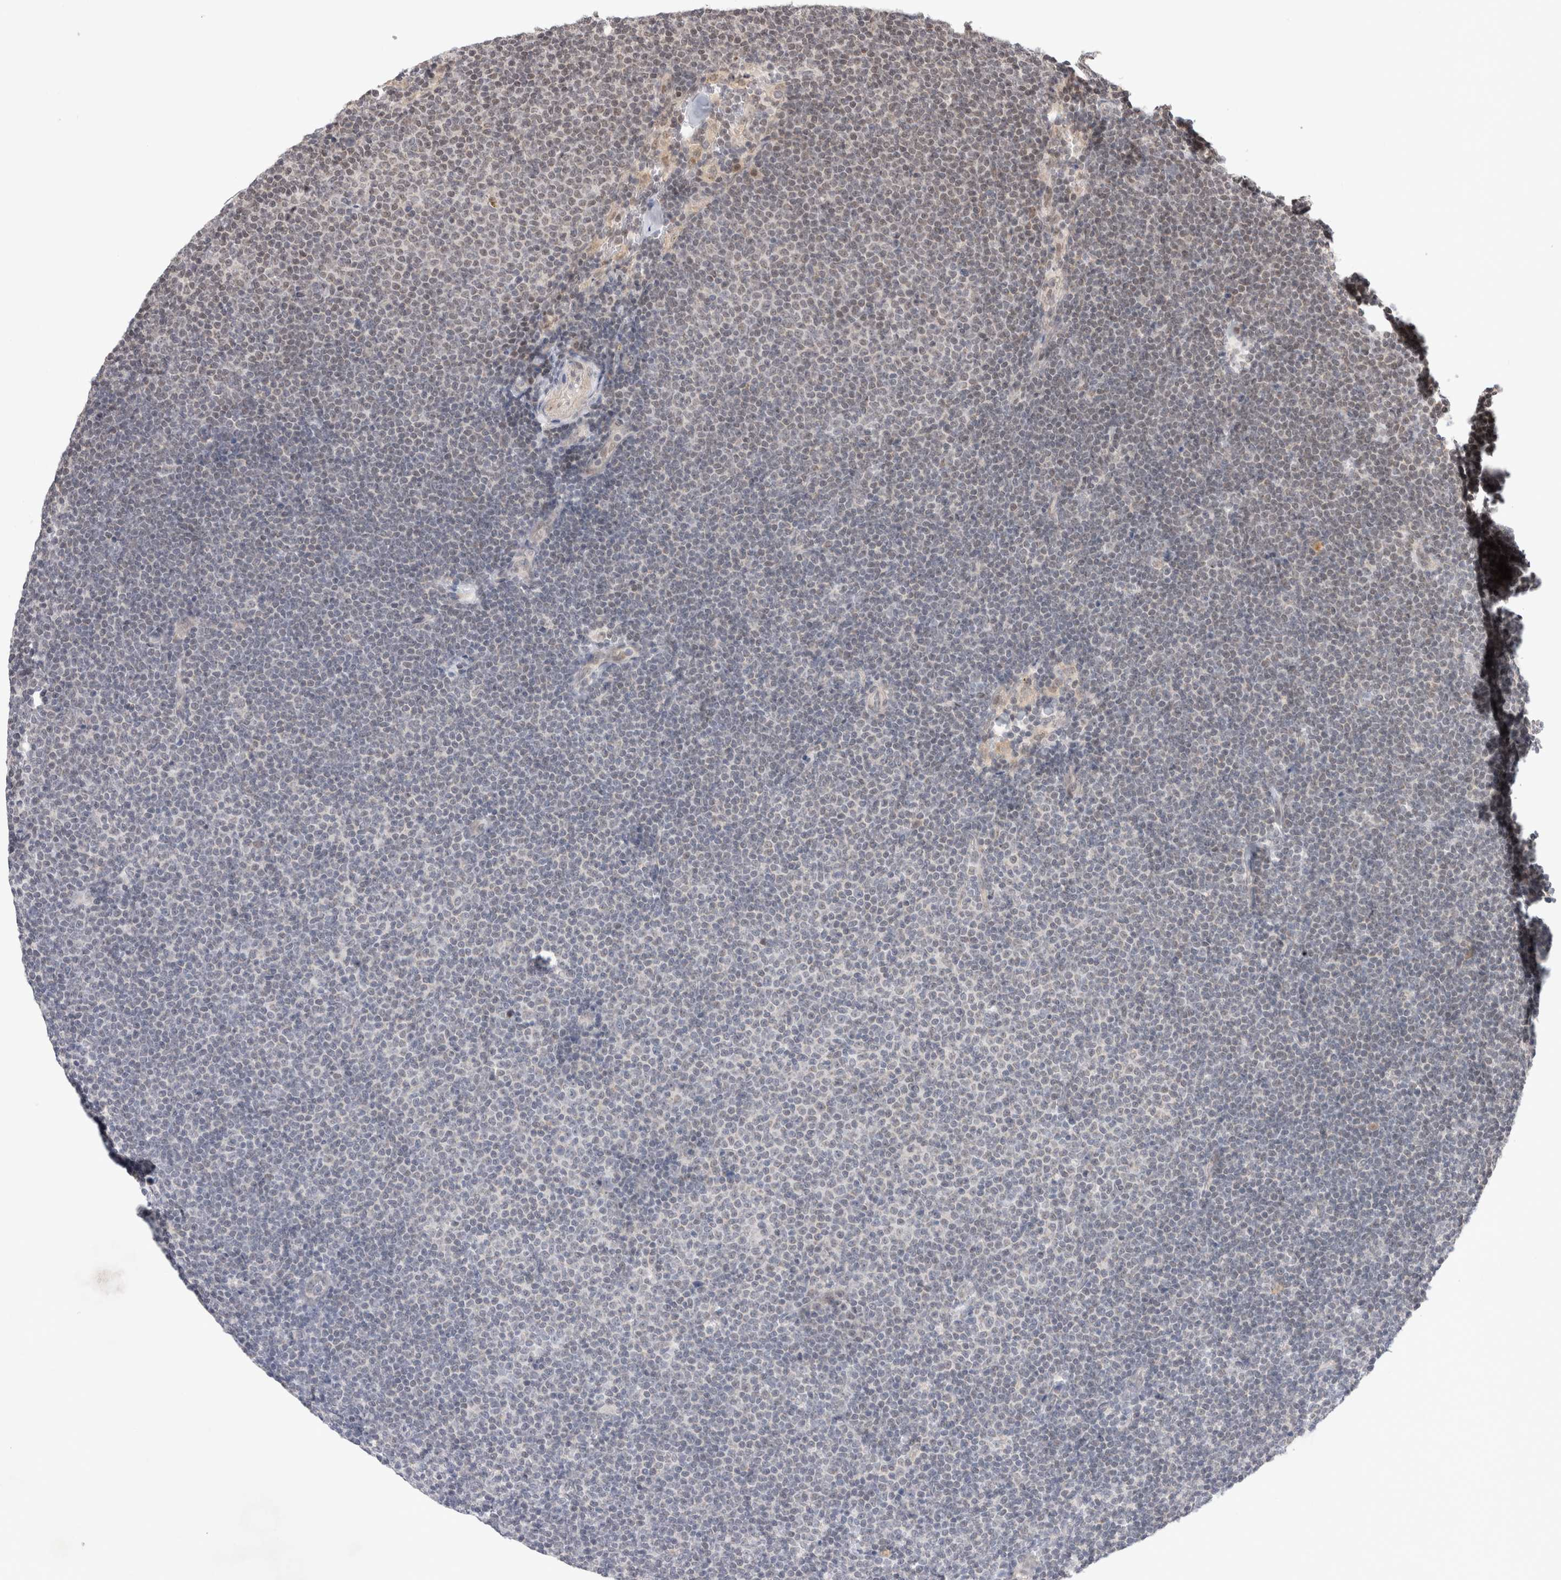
{"staining": {"intensity": "negative", "quantity": "none", "location": "none"}, "tissue": "lymphoma", "cell_type": "Tumor cells", "image_type": "cancer", "snomed": [{"axis": "morphology", "description": "Malignant lymphoma, non-Hodgkin's type, Low grade"}, {"axis": "topography", "description": "Lymph node"}], "caption": "Protein analysis of low-grade malignant lymphoma, non-Hodgkin's type exhibits no significant staining in tumor cells. (DAB immunohistochemistry (IHC) visualized using brightfield microscopy, high magnification).", "gene": "SYDE2", "patient": {"sex": "female", "age": 53}}